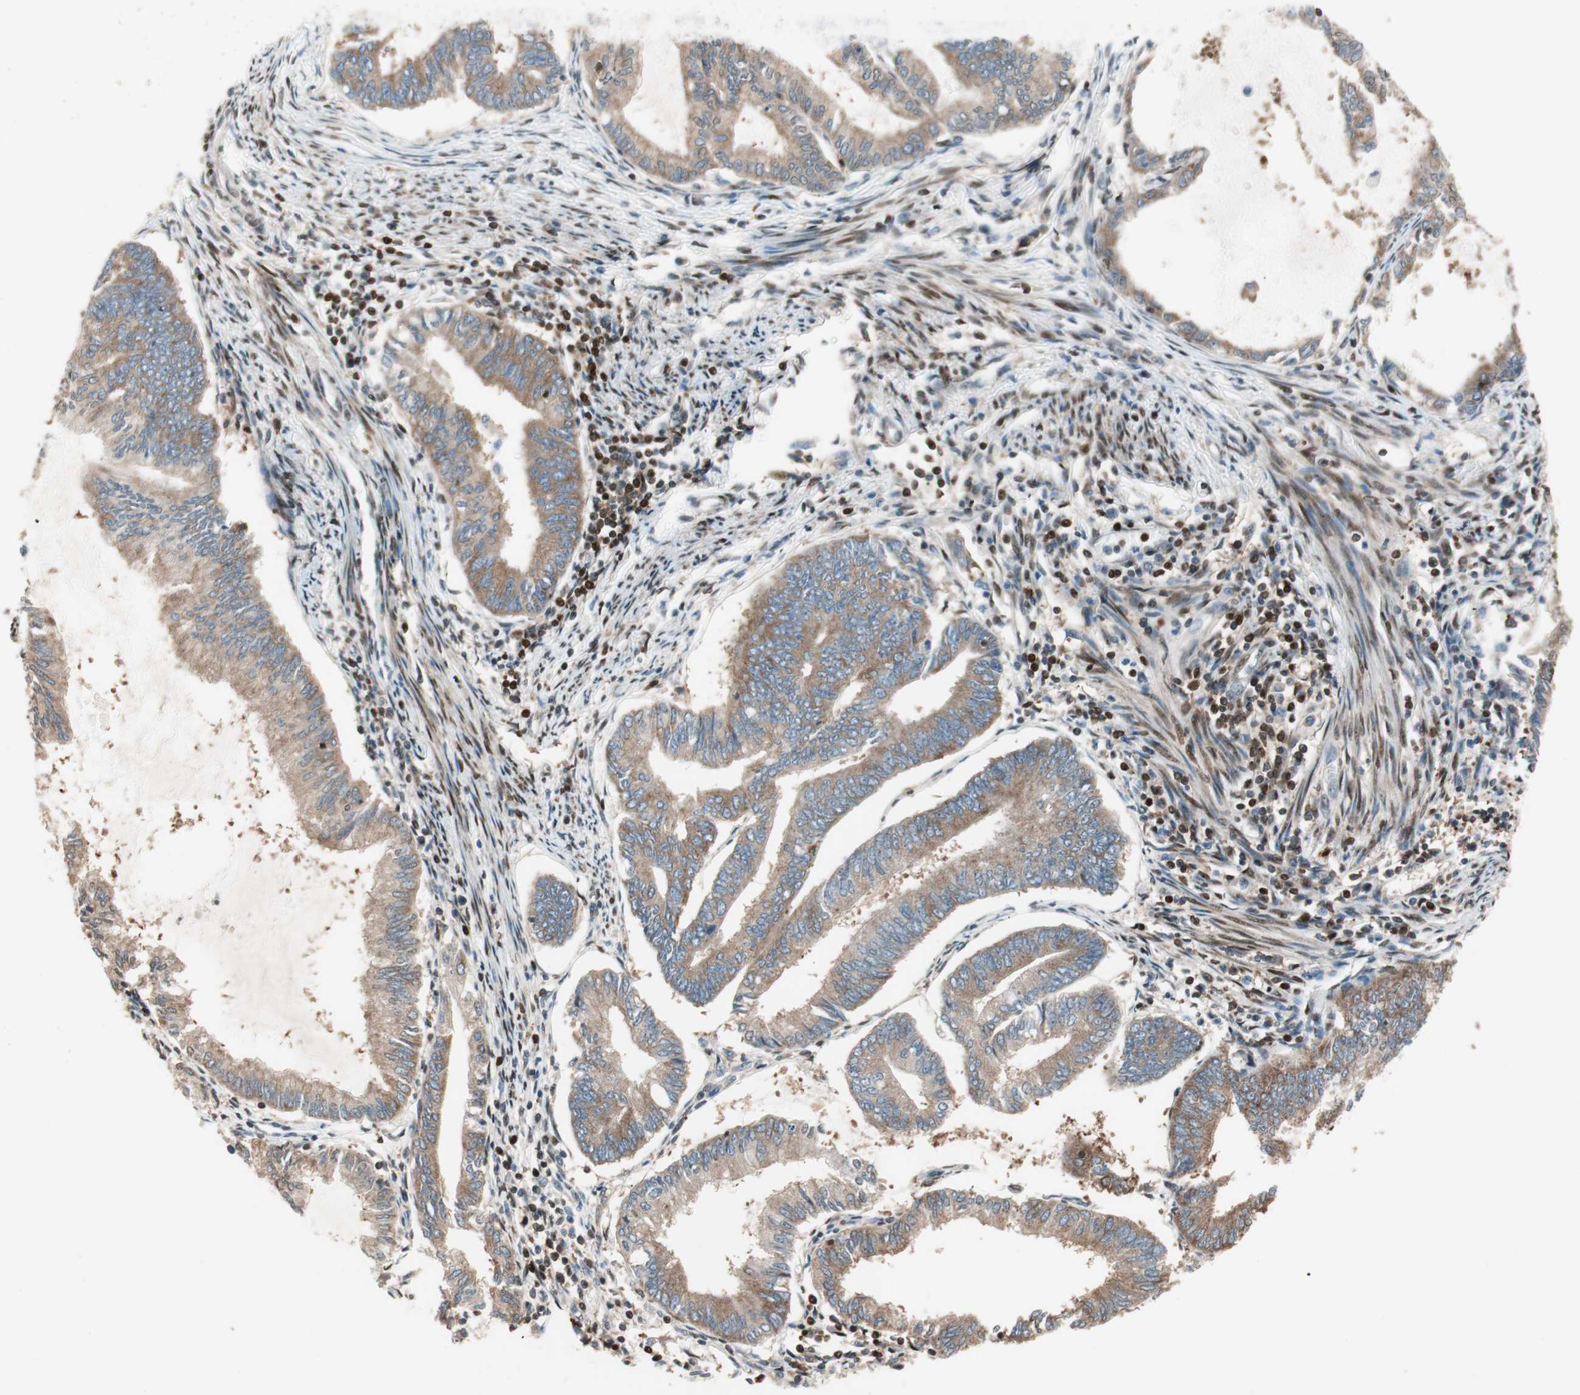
{"staining": {"intensity": "moderate", "quantity": ">75%", "location": "cytoplasmic/membranous"}, "tissue": "endometrial cancer", "cell_type": "Tumor cells", "image_type": "cancer", "snomed": [{"axis": "morphology", "description": "Adenocarcinoma, NOS"}, {"axis": "topography", "description": "Endometrium"}], "caption": "Endometrial cancer stained with immunohistochemistry (IHC) displays moderate cytoplasmic/membranous staining in approximately >75% of tumor cells. (Stains: DAB (3,3'-diaminobenzidine) in brown, nuclei in blue, Microscopy: brightfield microscopy at high magnification).", "gene": "BIN1", "patient": {"sex": "female", "age": 86}}